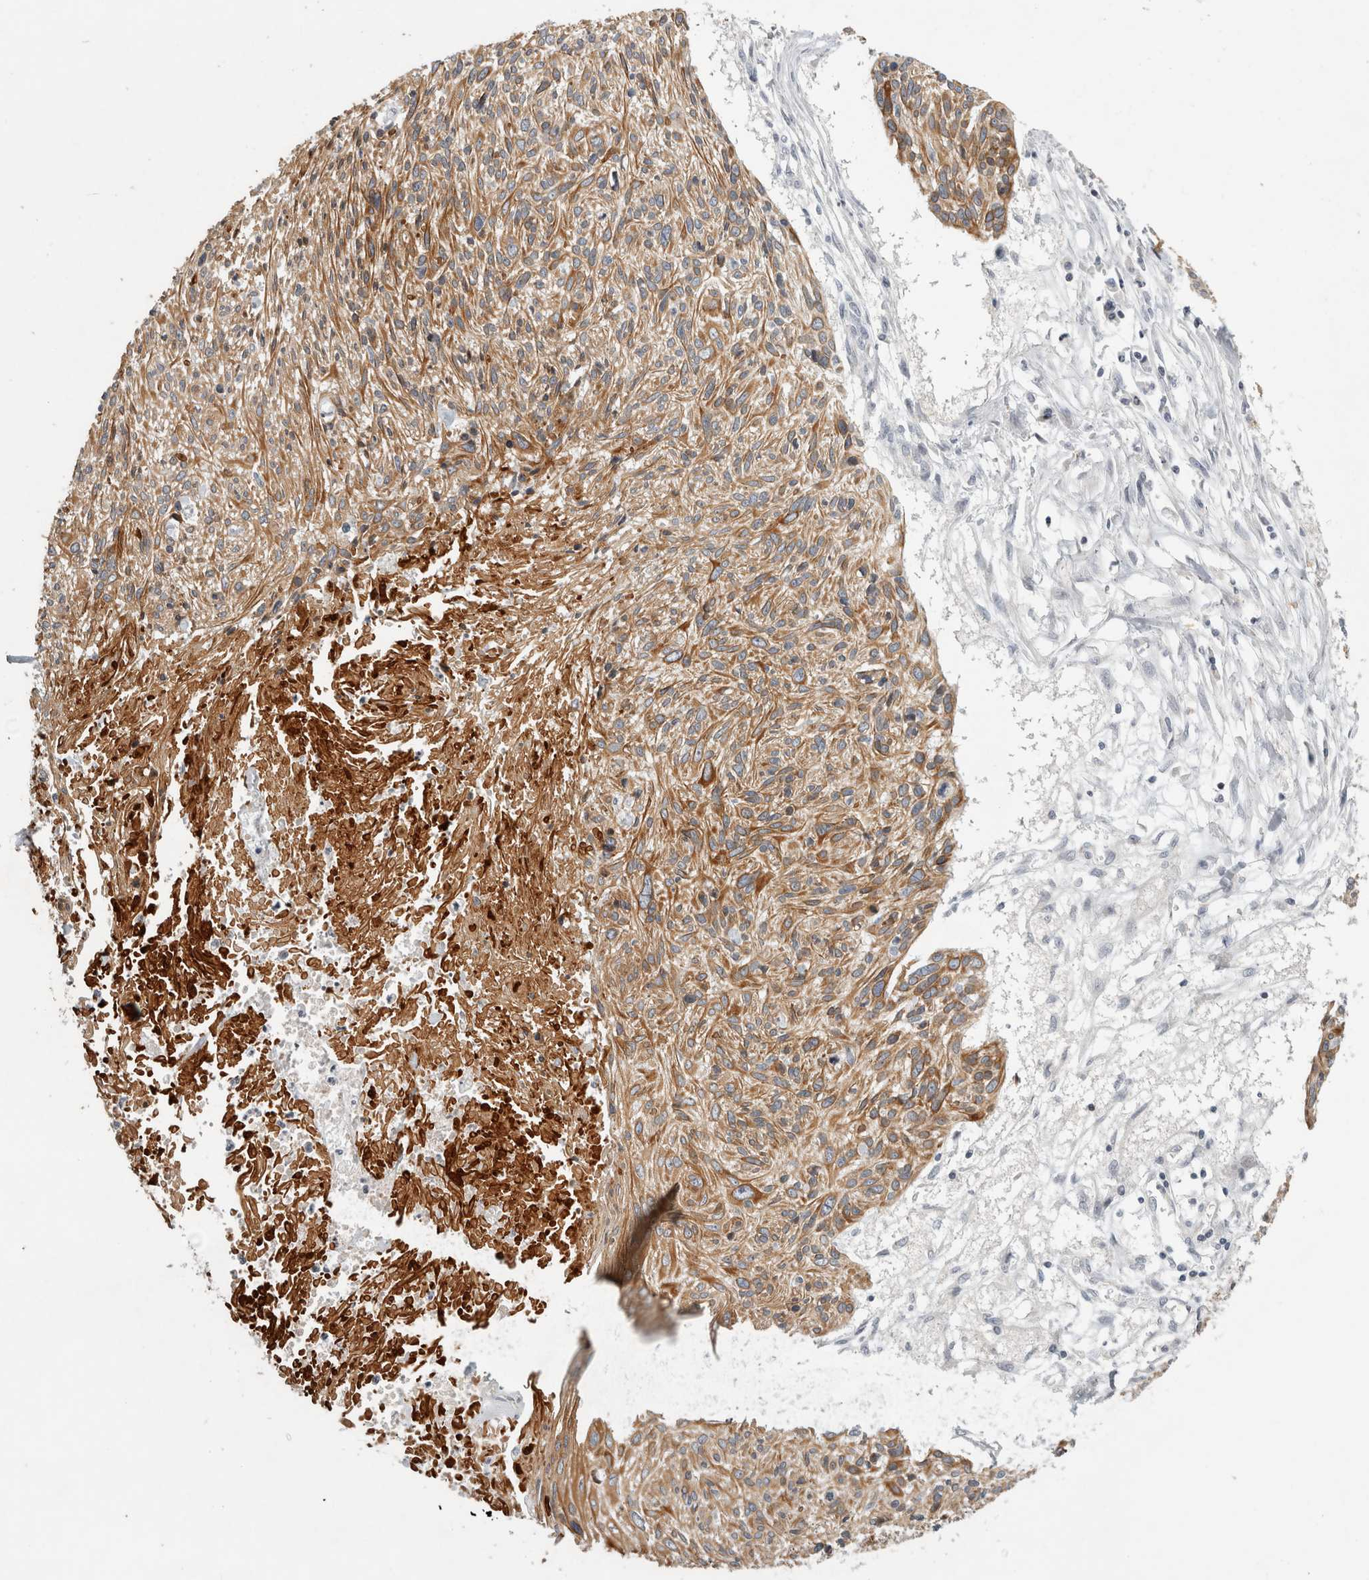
{"staining": {"intensity": "moderate", "quantity": ">75%", "location": "cytoplasmic/membranous"}, "tissue": "cervical cancer", "cell_type": "Tumor cells", "image_type": "cancer", "snomed": [{"axis": "morphology", "description": "Squamous cell carcinoma, NOS"}, {"axis": "topography", "description": "Cervix"}], "caption": "Protein expression analysis of squamous cell carcinoma (cervical) reveals moderate cytoplasmic/membranous expression in about >75% of tumor cells. (IHC, brightfield microscopy, high magnification).", "gene": "UTP25", "patient": {"sex": "female", "age": 51}}